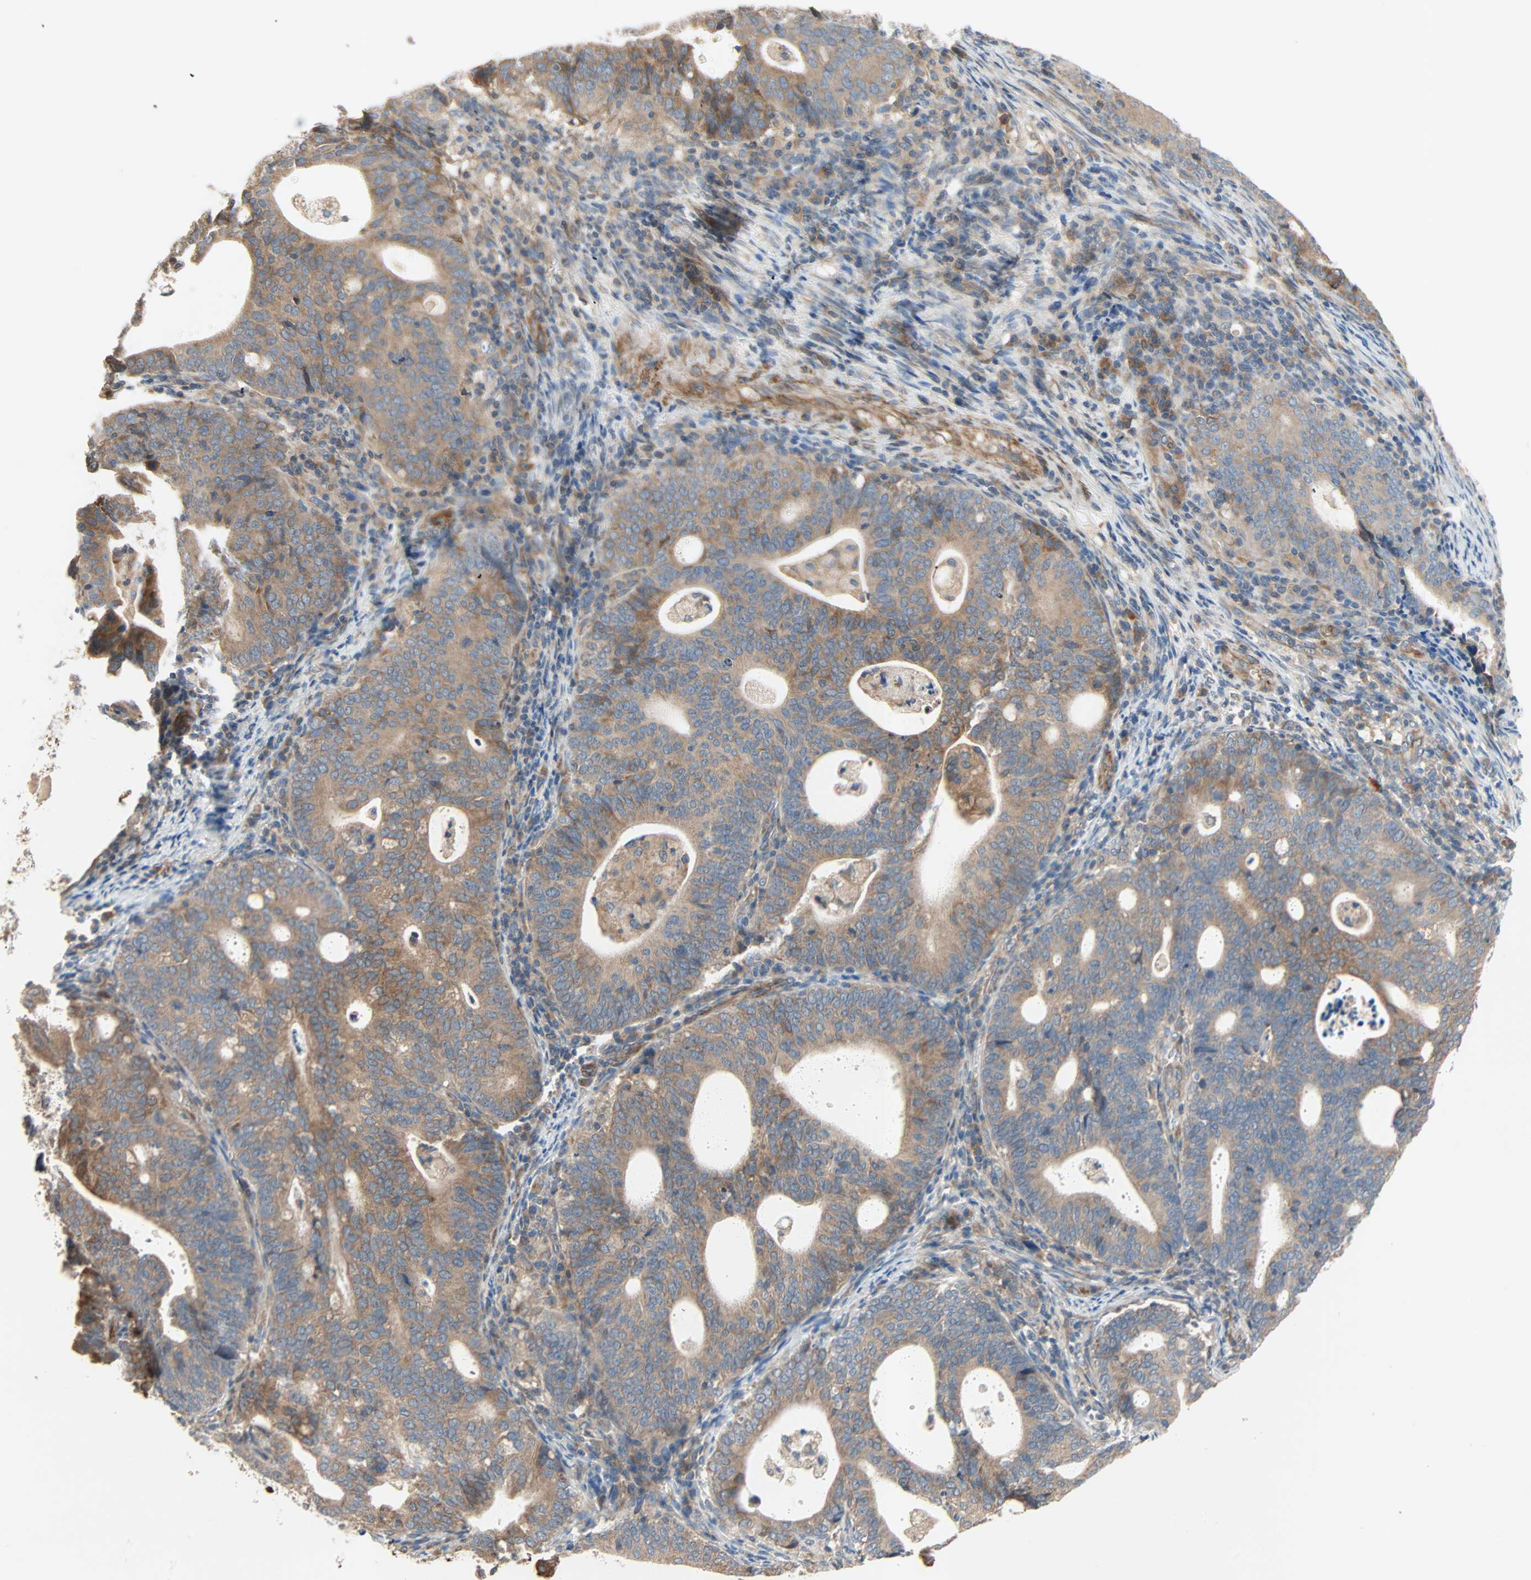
{"staining": {"intensity": "moderate", "quantity": ">75%", "location": "cytoplasmic/membranous"}, "tissue": "endometrial cancer", "cell_type": "Tumor cells", "image_type": "cancer", "snomed": [{"axis": "morphology", "description": "Adenocarcinoma, NOS"}, {"axis": "topography", "description": "Uterus"}], "caption": "This photomicrograph shows immunohistochemistry (IHC) staining of endometrial cancer (adenocarcinoma), with medium moderate cytoplasmic/membranous staining in approximately >75% of tumor cells.", "gene": "XYLT1", "patient": {"sex": "female", "age": 83}}